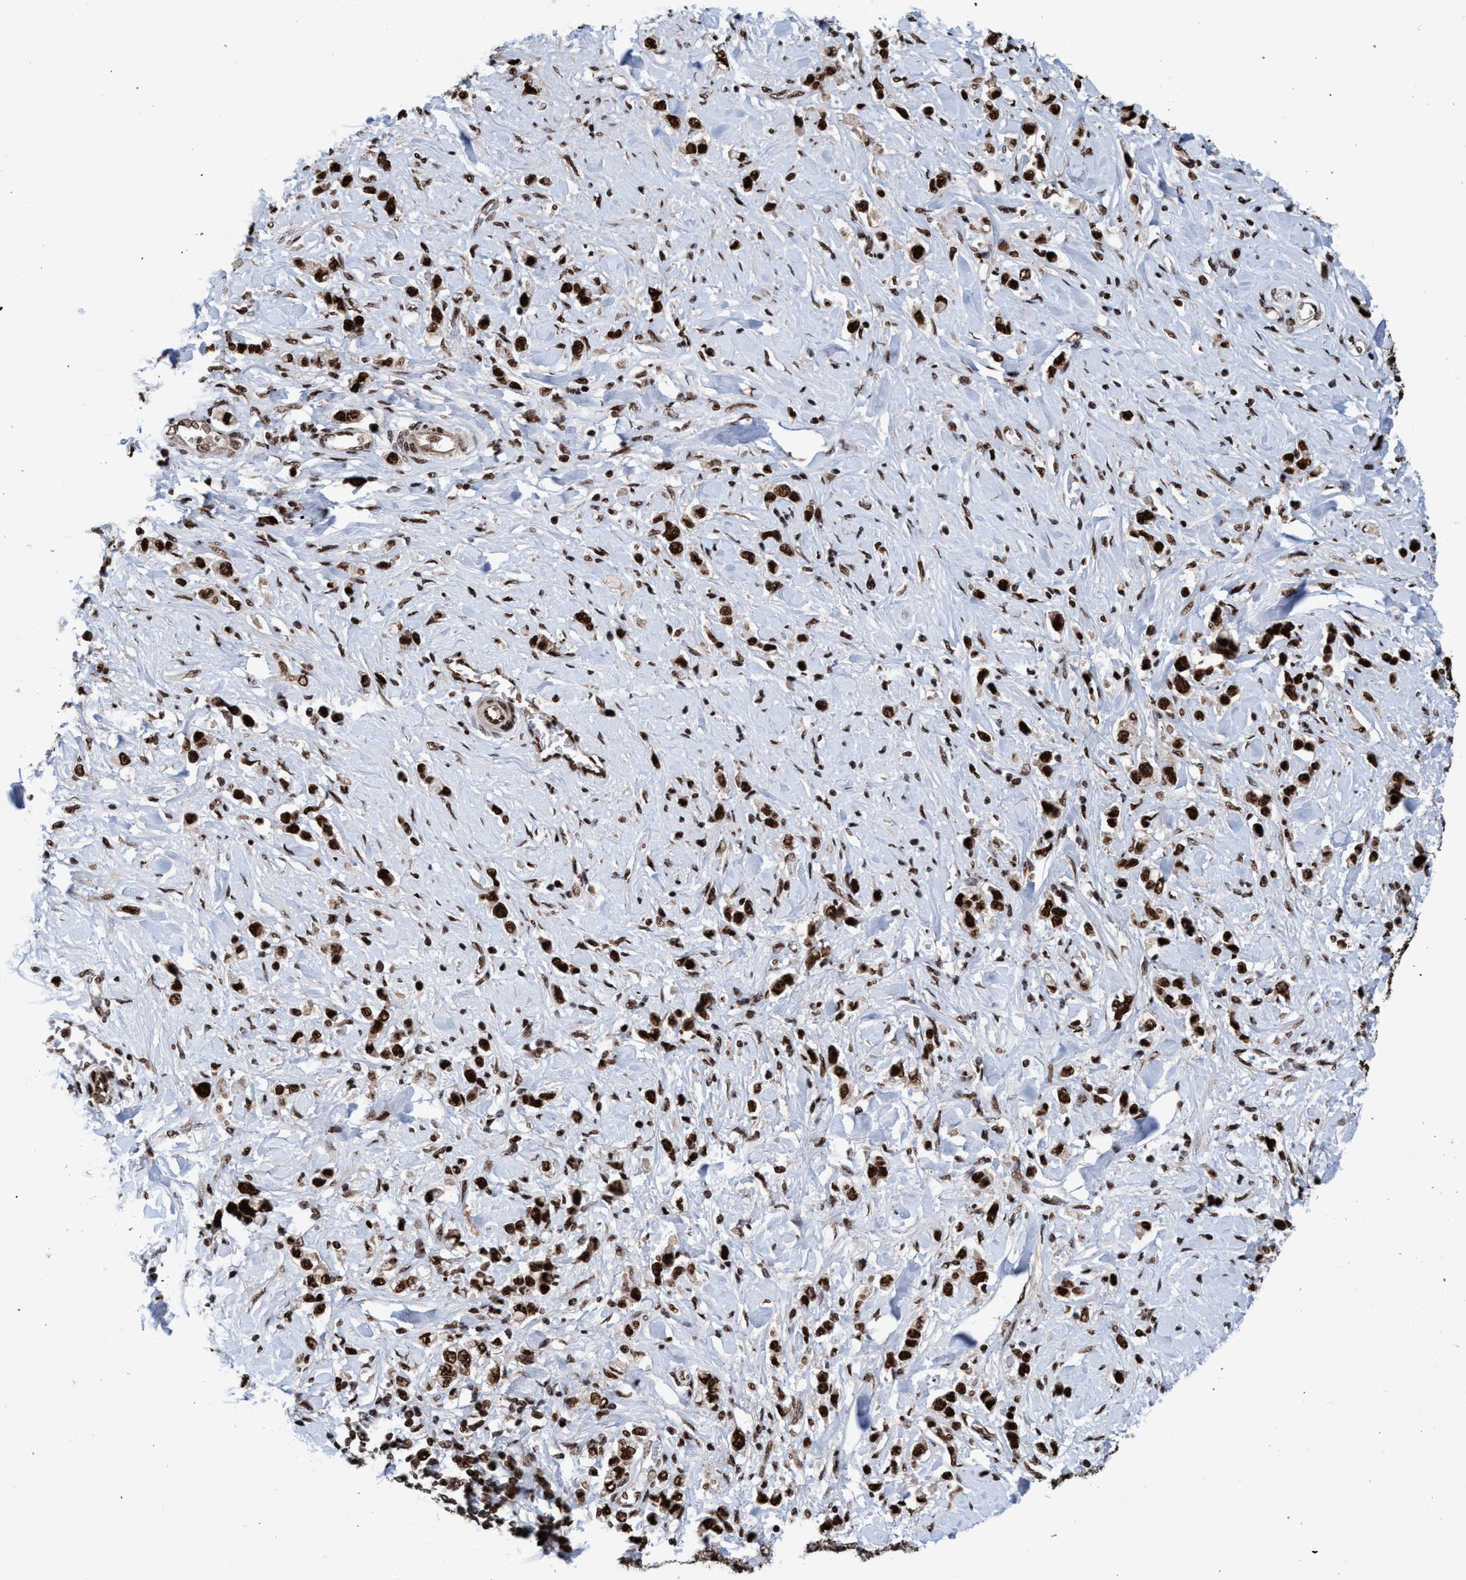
{"staining": {"intensity": "strong", "quantity": ">75%", "location": "cytoplasmic/membranous,nuclear"}, "tissue": "stomach cancer", "cell_type": "Tumor cells", "image_type": "cancer", "snomed": [{"axis": "morphology", "description": "Normal tissue, NOS"}, {"axis": "morphology", "description": "Adenocarcinoma, NOS"}, {"axis": "topography", "description": "Stomach, upper"}, {"axis": "topography", "description": "Stomach"}], "caption": "Immunohistochemical staining of human stomach cancer reveals high levels of strong cytoplasmic/membranous and nuclear protein positivity in about >75% of tumor cells.", "gene": "TOPBP1", "patient": {"sex": "female", "age": 65}}